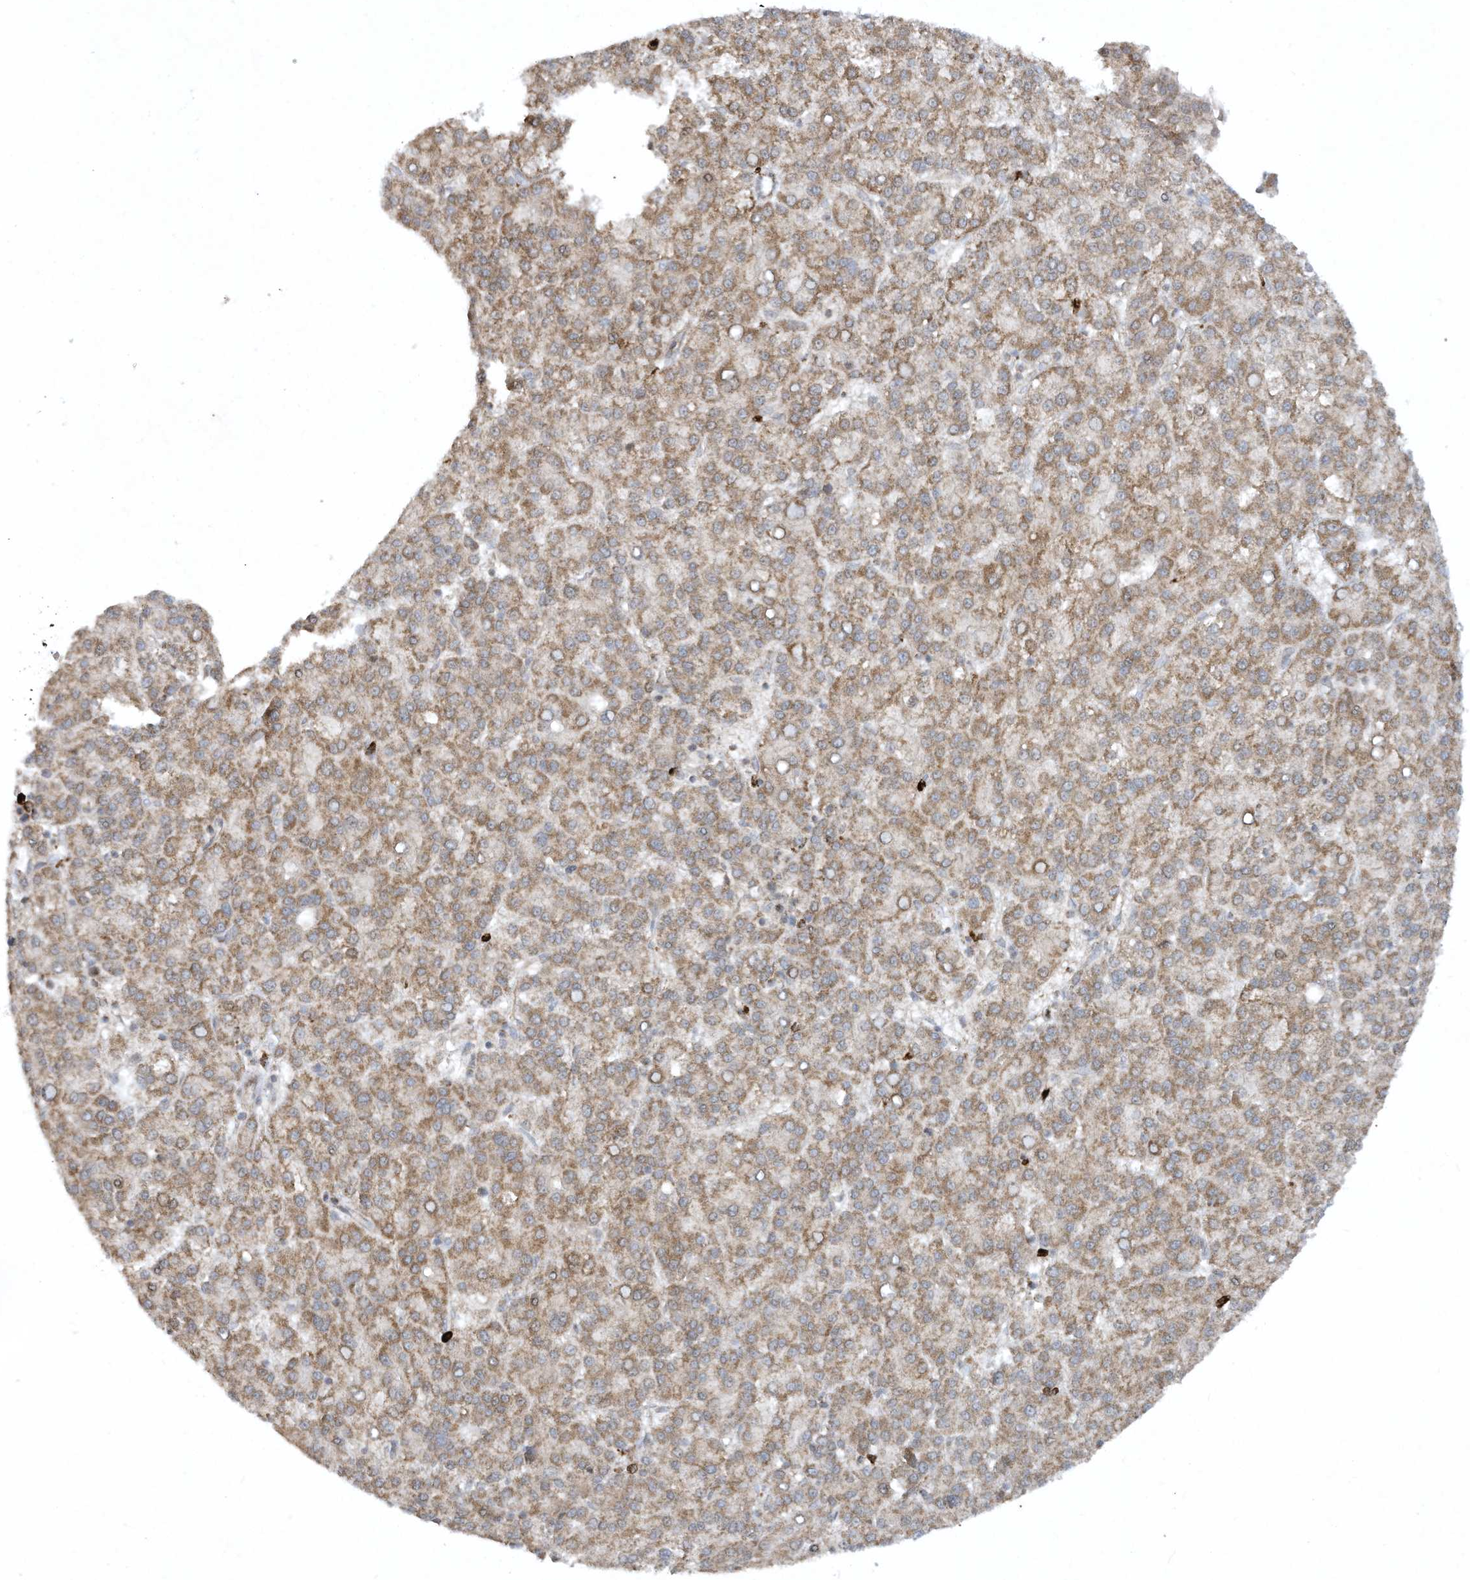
{"staining": {"intensity": "moderate", "quantity": ">75%", "location": "cytoplasmic/membranous"}, "tissue": "liver cancer", "cell_type": "Tumor cells", "image_type": "cancer", "snomed": [{"axis": "morphology", "description": "Carcinoma, Hepatocellular, NOS"}, {"axis": "topography", "description": "Liver"}], "caption": "Liver cancer was stained to show a protein in brown. There is medium levels of moderate cytoplasmic/membranous staining in about >75% of tumor cells.", "gene": "CHRNA4", "patient": {"sex": "female", "age": 58}}